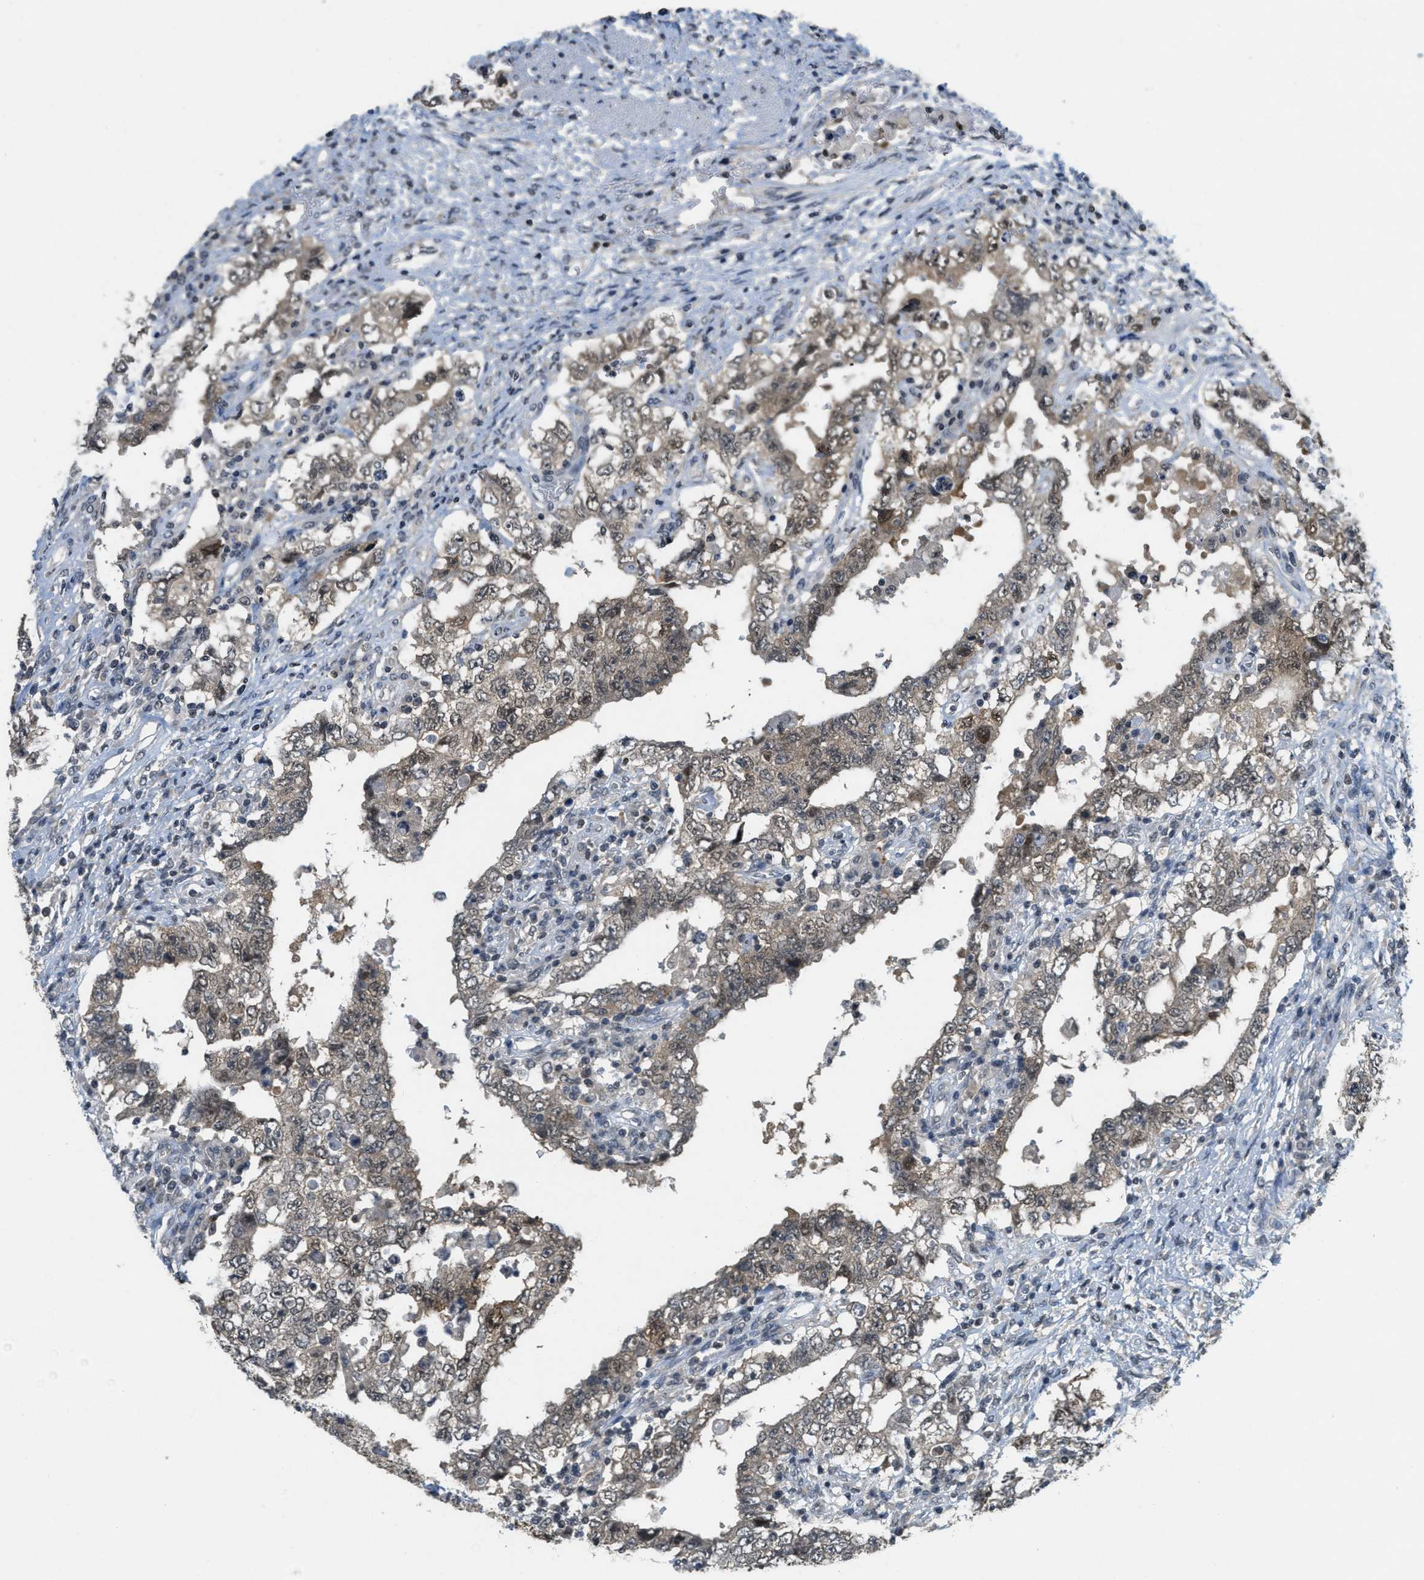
{"staining": {"intensity": "moderate", "quantity": "25%-75%", "location": "cytoplasmic/membranous,nuclear"}, "tissue": "testis cancer", "cell_type": "Tumor cells", "image_type": "cancer", "snomed": [{"axis": "morphology", "description": "Carcinoma, Embryonal, NOS"}, {"axis": "topography", "description": "Testis"}], "caption": "There is medium levels of moderate cytoplasmic/membranous and nuclear expression in tumor cells of embryonal carcinoma (testis), as demonstrated by immunohistochemical staining (brown color).", "gene": "DNAJB1", "patient": {"sex": "male", "age": 26}}